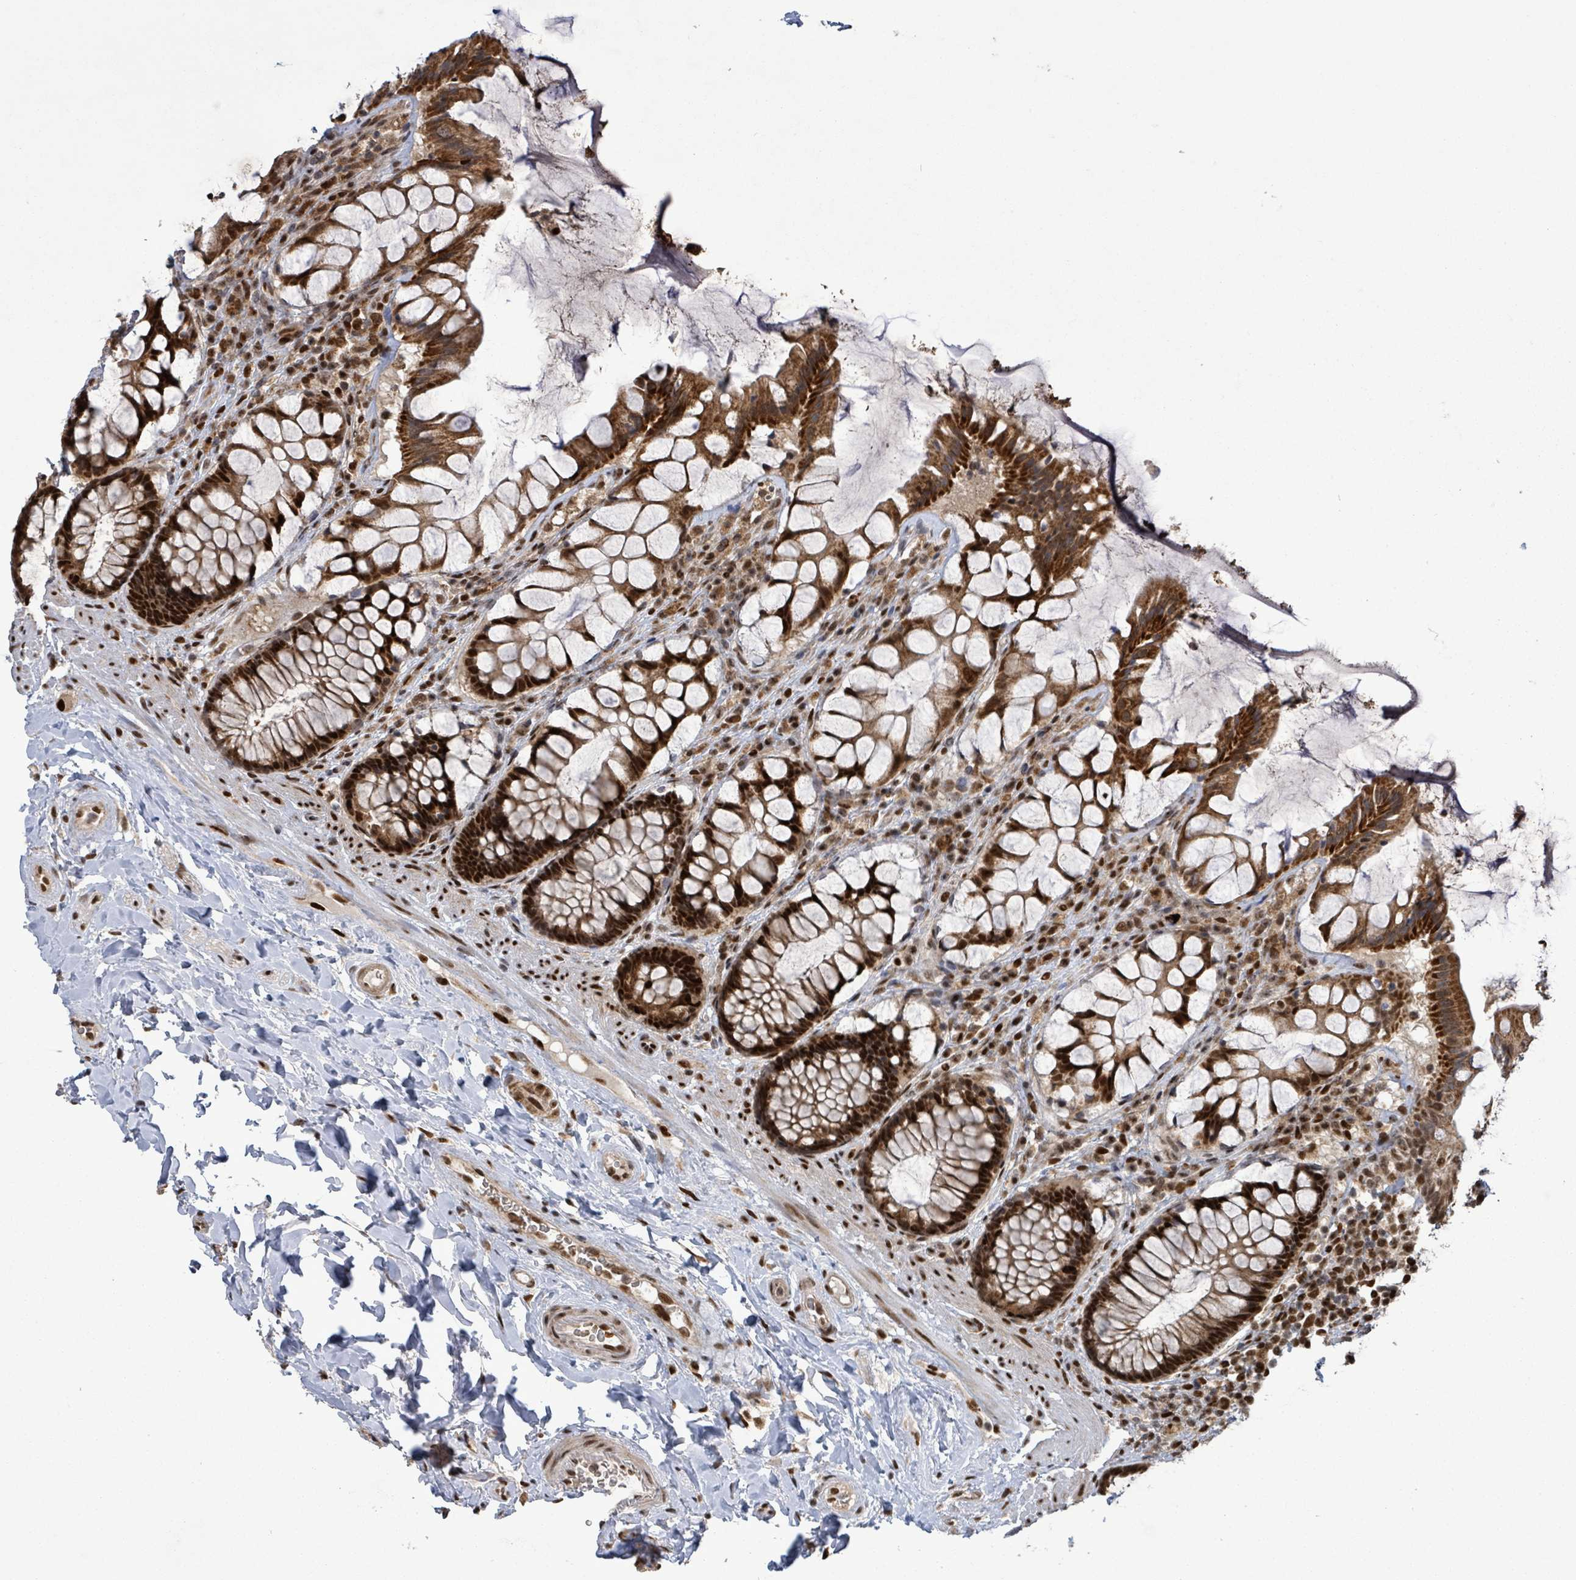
{"staining": {"intensity": "strong", "quantity": ">75%", "location": "cytoplasmic/membranous,nuclear"}, "tissue": "rectum", "cell_type": "Glandular cells", "image_type": "normal", "snomed": [{"axis": "morphology", "description": "Normal tissue, NOS"}, {"axis": "topography", "description": "Rectum"}], "caption": "Protein positivity by immunohistochemistry (IHC) demonstrates strong cytoplasmic/membranous,nuclear positivity in approximately >75% of glandular cells in benign rectum.", "gene": "PATZ1", "patient": {"sex": "female", "age": 58}}